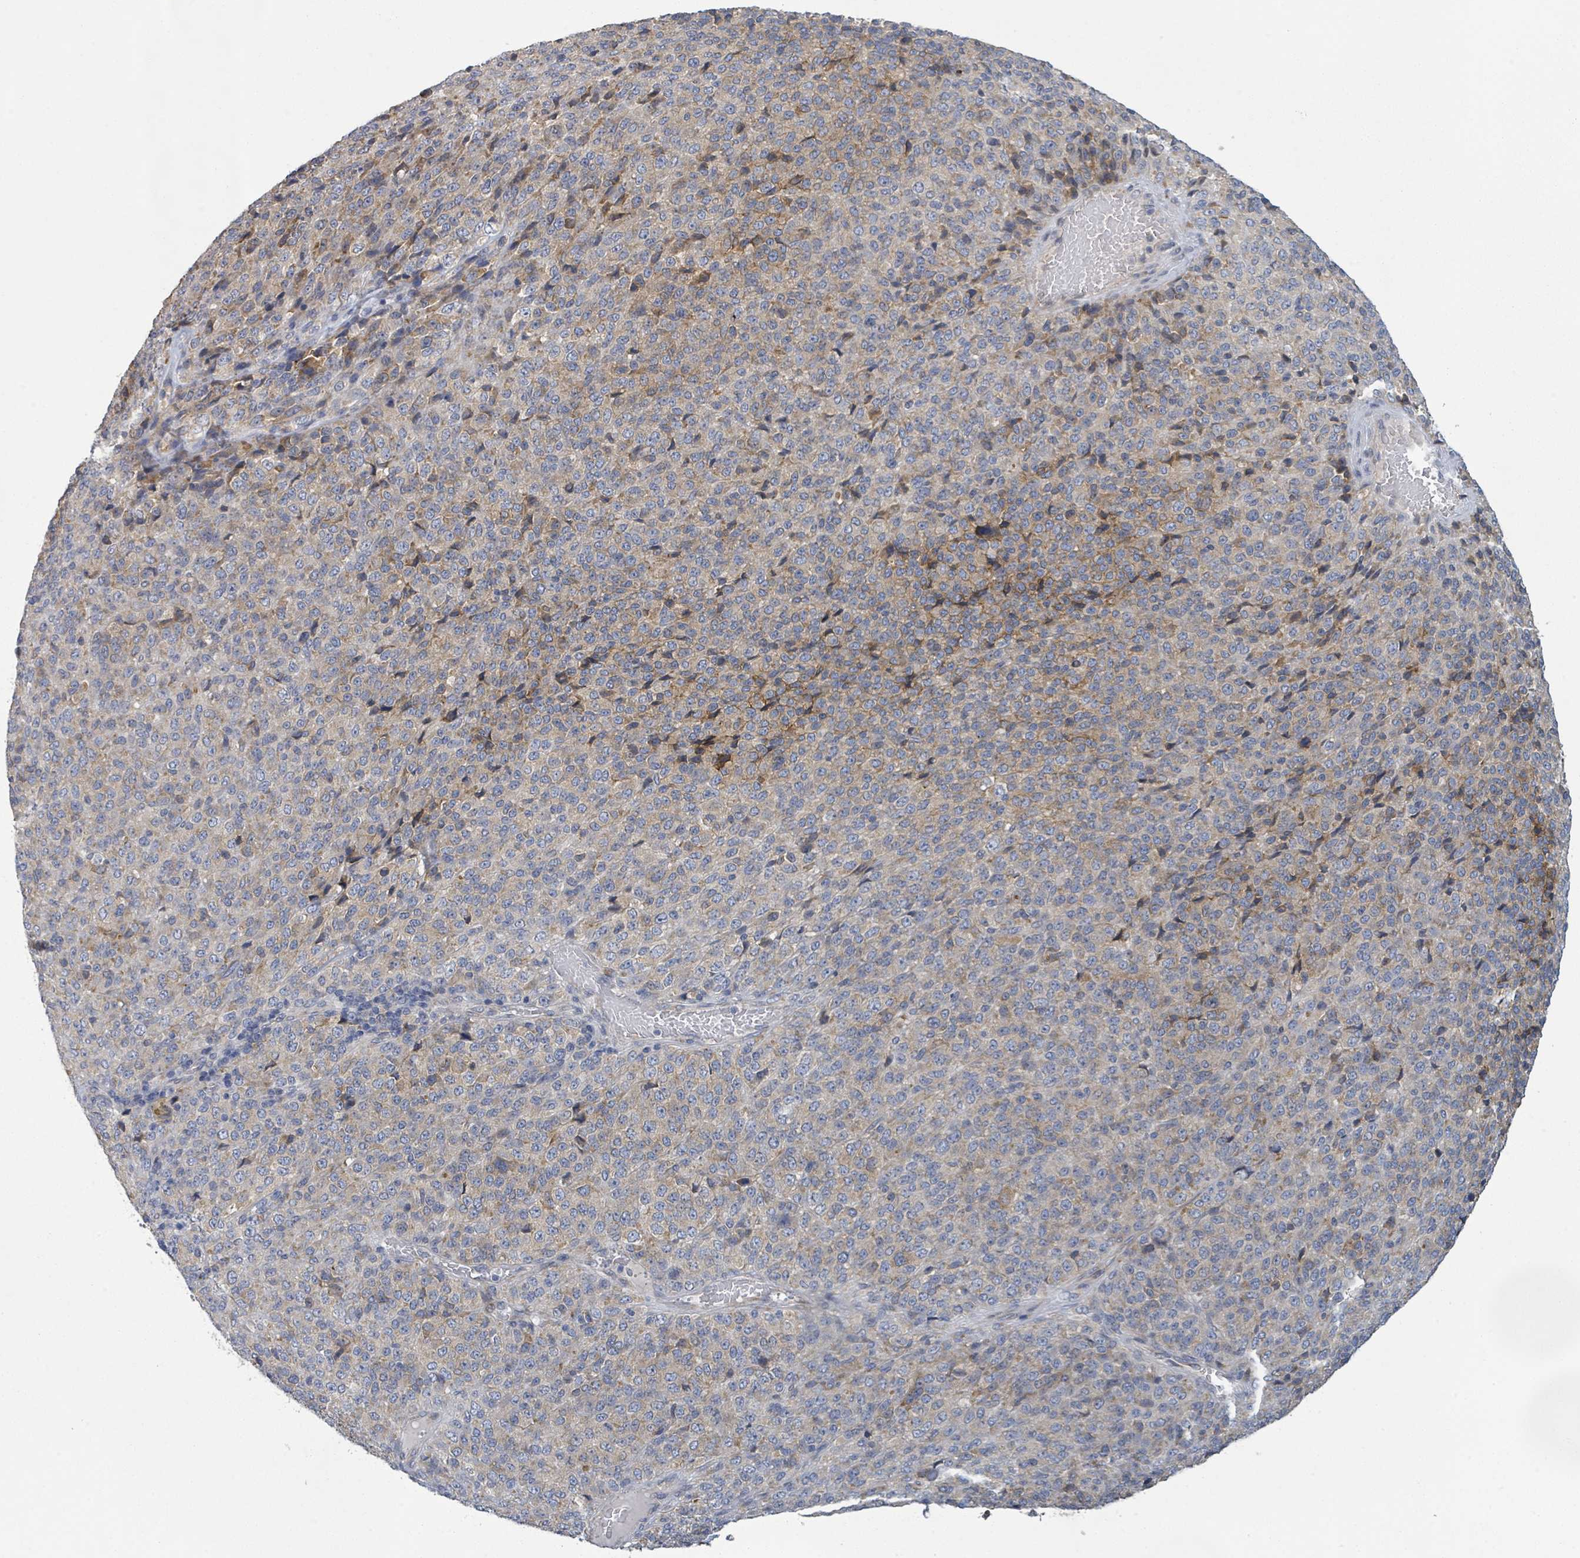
{"staining": {"intensity": "moderate", "quantity": "<25%", "location": "cytoplasmic/membranous"}, "tissue": "melanoma", "cell_type": "Tumor cells", "image_type": "cancer", "snomed": [{"axis": "morphology", "description": "Malignant melanoma, Metastatic site"}, {"axis": "topography", "description": "Brain"}], "caption": "A histopathology image showing moderate cytoplasmic/membranous positivity in about <25% of tumor cells in melanoma, as visualized by brown immunohistochemical staining.", "gene": "ATP13A1", "patient": {"sex": "female", "age": 56}}